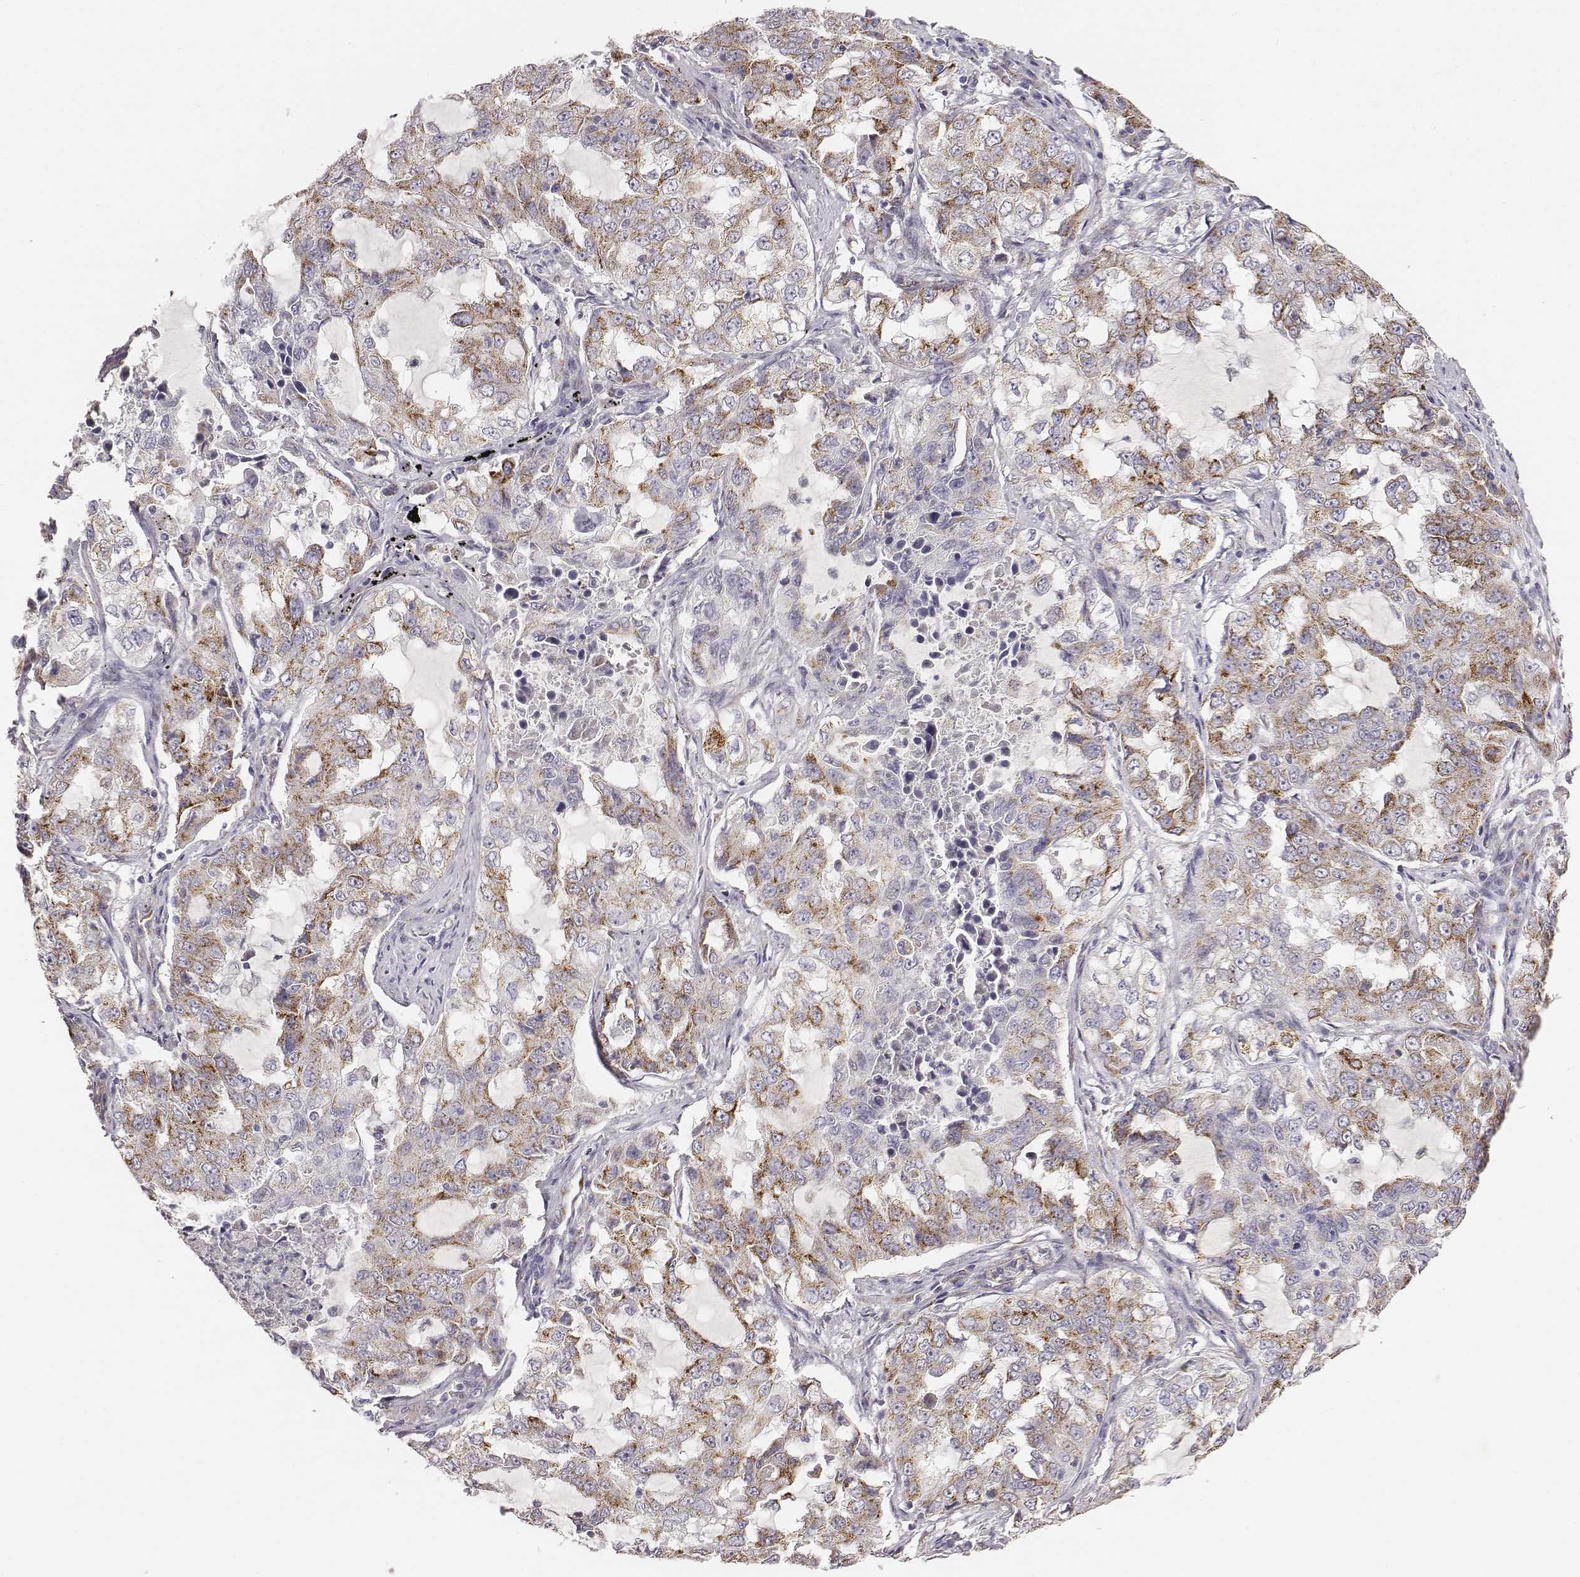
{"staining": {"intensity": "moderate", "quantity": ">75%", "location": "cytoplasmic/membranous"}, "tissue": "lung cancer", "cell_type": "Tumor cells", "image_type": "cancer", "snomed": [{"axis": "morphology", "description": "Adenocarcinoma, NOS"}, {"axis": "topography", "description": "Lung"}], "caption": "Protein staining demonstrates moderate cytoplasmic/membranous staining in about >75% of tumor cells in lung adenocarcinoma.", "gene": "ABCD3", "patient": {"sex": "female", "age": 61}}